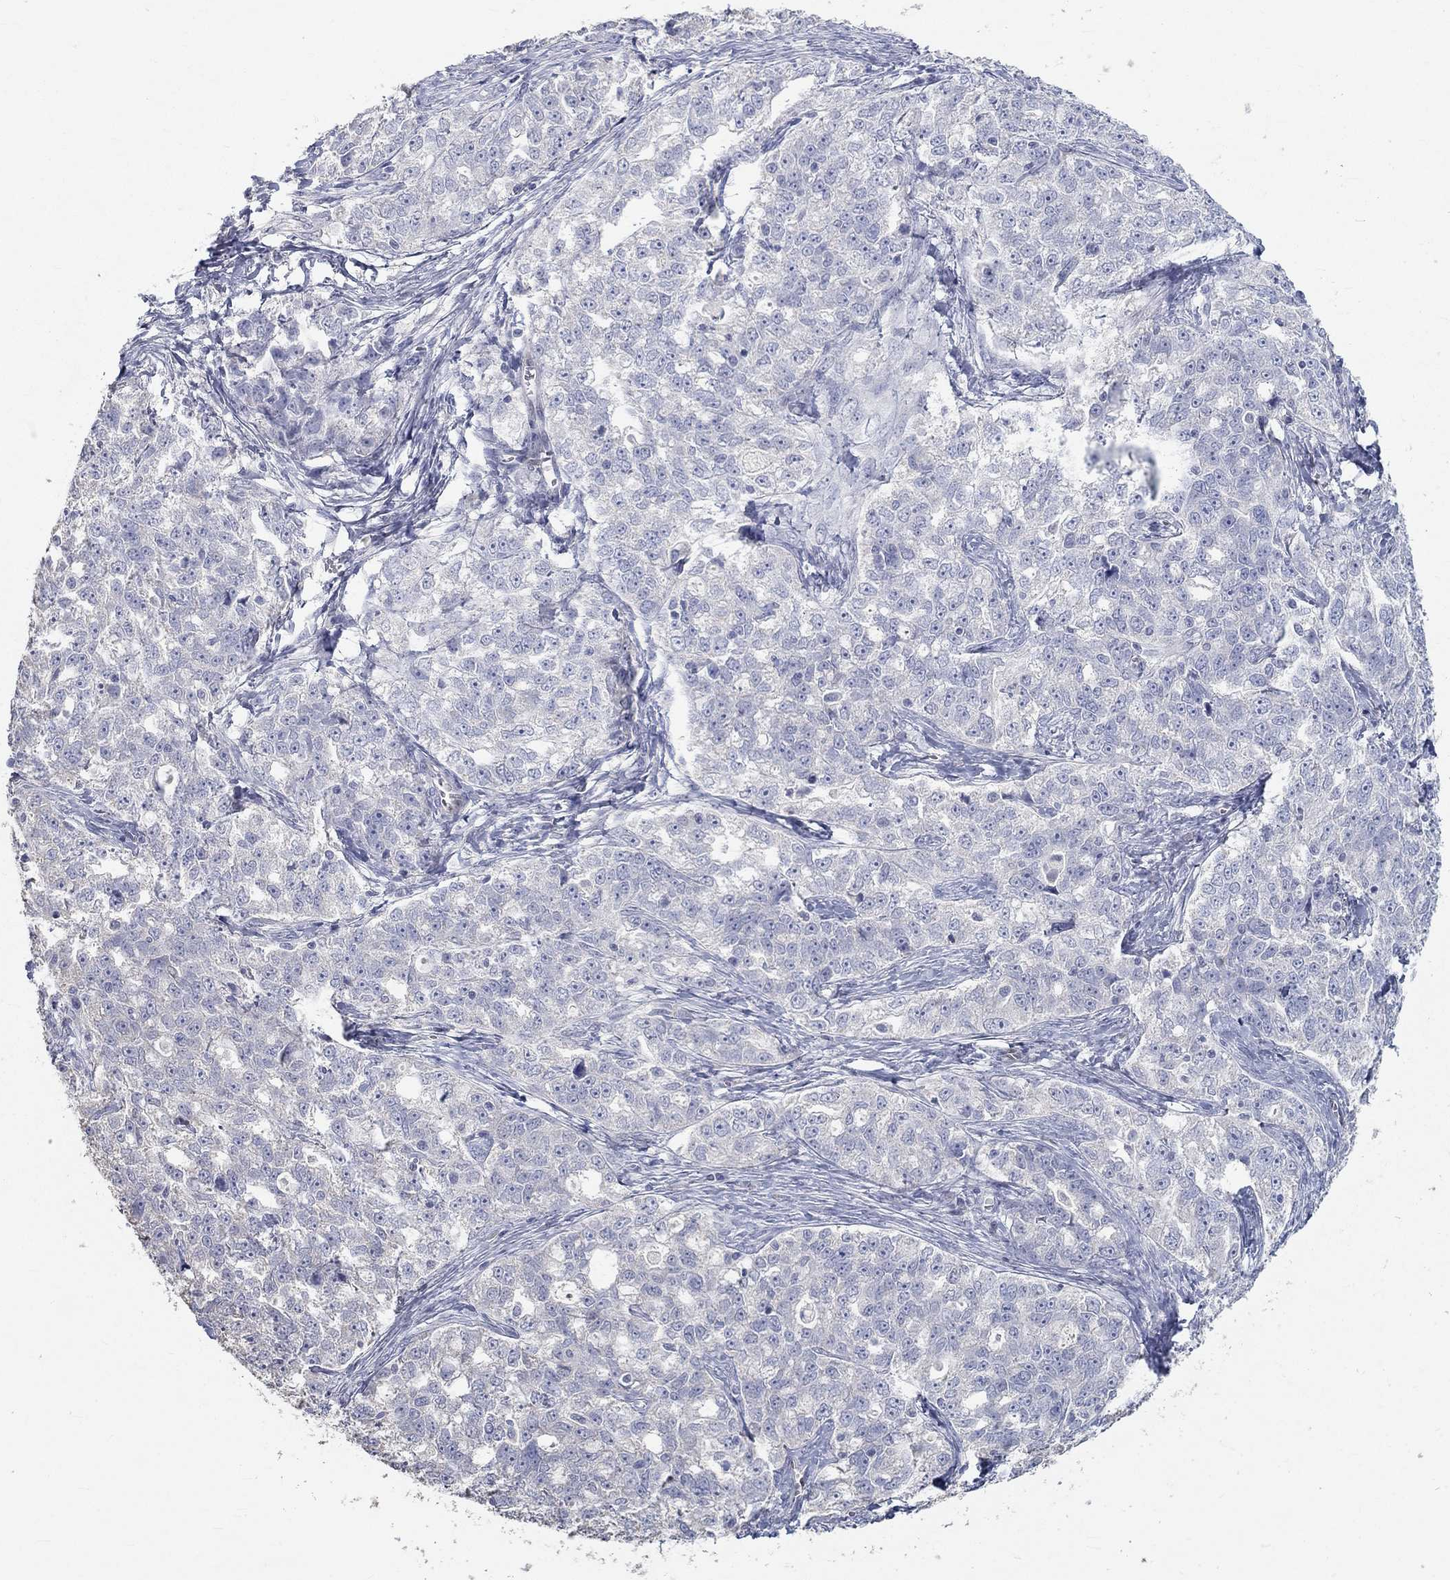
{"staining": {"intensity": "negative", "quantity": "none", "location": "none"}, "tissue": "ovarian cancer", "cell_type": "Tumor cells", "image_type": "cancer", "snomed": [{"axis": "morphology", "description": "Cystadenocarcinoma, serous, NOS"}, {"axis": "topography", "description": "Ovary"}], "caption": "There is no significant staining in tumor cells of ovarian serous cystadenocarcinoma.", "gene": "FGF2", "patient": {"sex": "female", "age": 51}}